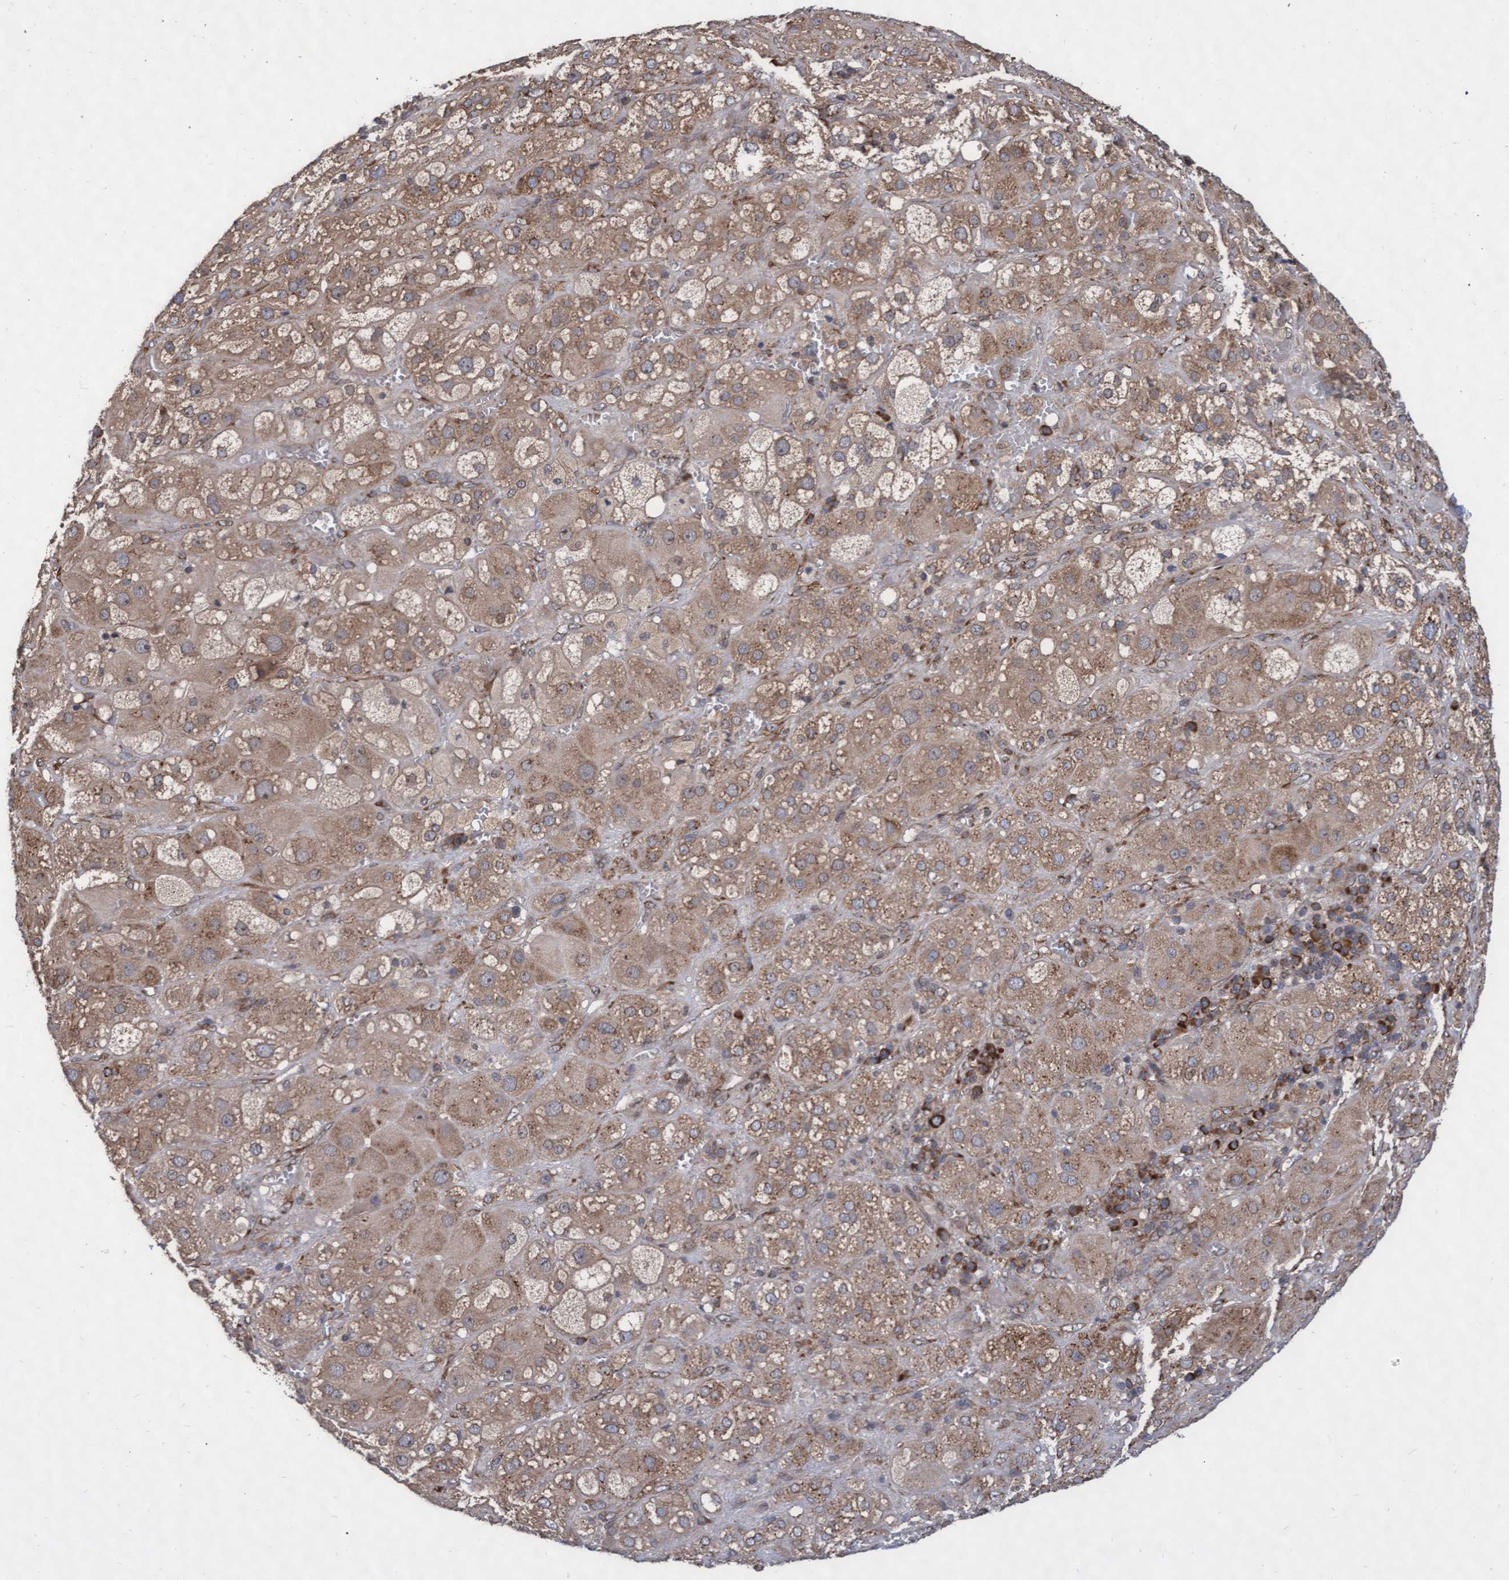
{"staining": {"intensity": "moderate", "quantity": "25%-75%", "location": "cytoplasmic/membranous"}, "tissue": "adrenal gland", "cell_type": "Glandular cells", "image_type": "normal", "snomed": [{"axis": "morphology", "description": "Normal tissue, NOS"}, {"axis": "topography", "description": "Adrenal gland"}], "caption": "A high-resolution histopathology image shows immunohistochemistry (IHC) staining of benign adrenal gland, which displays moderate cytoplasmic/membranous positivity in about 25%-75% of glandular cells. The protein is stained brown, and the nuclei are stained in blue (DAB (3,3'-diaminobenzidine) IHC with brightfield microscopy, high magnification).", "gene": "ABCF2", "patient": {"sex": "female", "age": 47}}